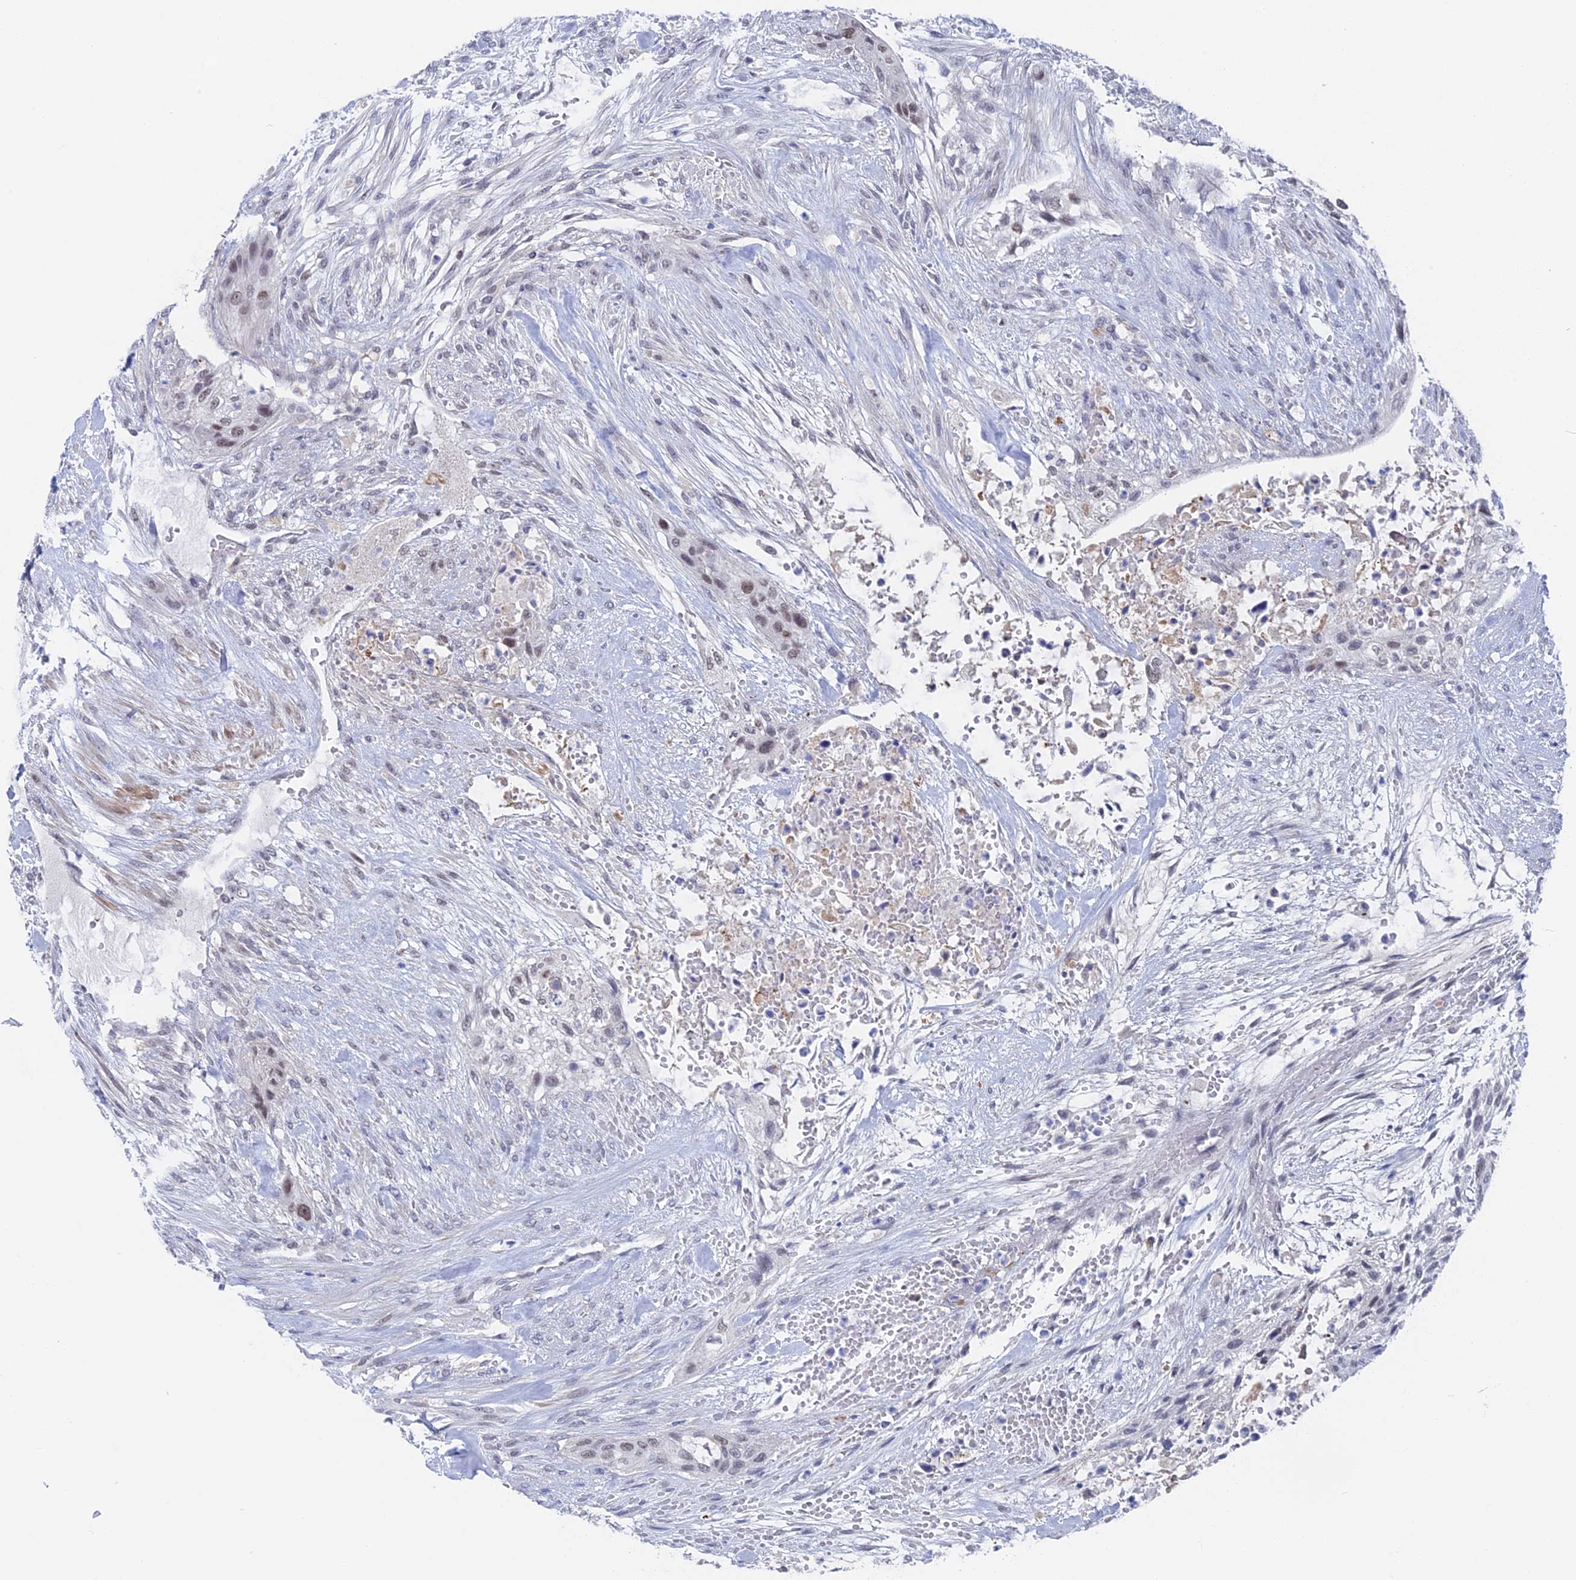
{"staining": {"intensity": "weak", "quantity": "25%-75%", "location": "nuclear"}, "tissue": "urothelial cancer", "cell_type": "Tumor cells", "image_type": "cancer", "snomed": [{"axis": "morphology", "description": "Urothelial carcinoma, High grade"}, {"axis": "topography", "description": "Urinary bladder"}], "caption": "Immunohistochemistry (IHC) staining of urothelial carcinoma (high-grade), which shows low levels of weak nuclear positivity in approximately 25%-75% of tumor cells indicating weak nuclear protein expression. The staining was performed using DAB (brown) for protein detection and nuclei were counterstained in hematoxylin (blue).", "gene": "BRD2", "patient": {"sex": "male", "age": 35}}